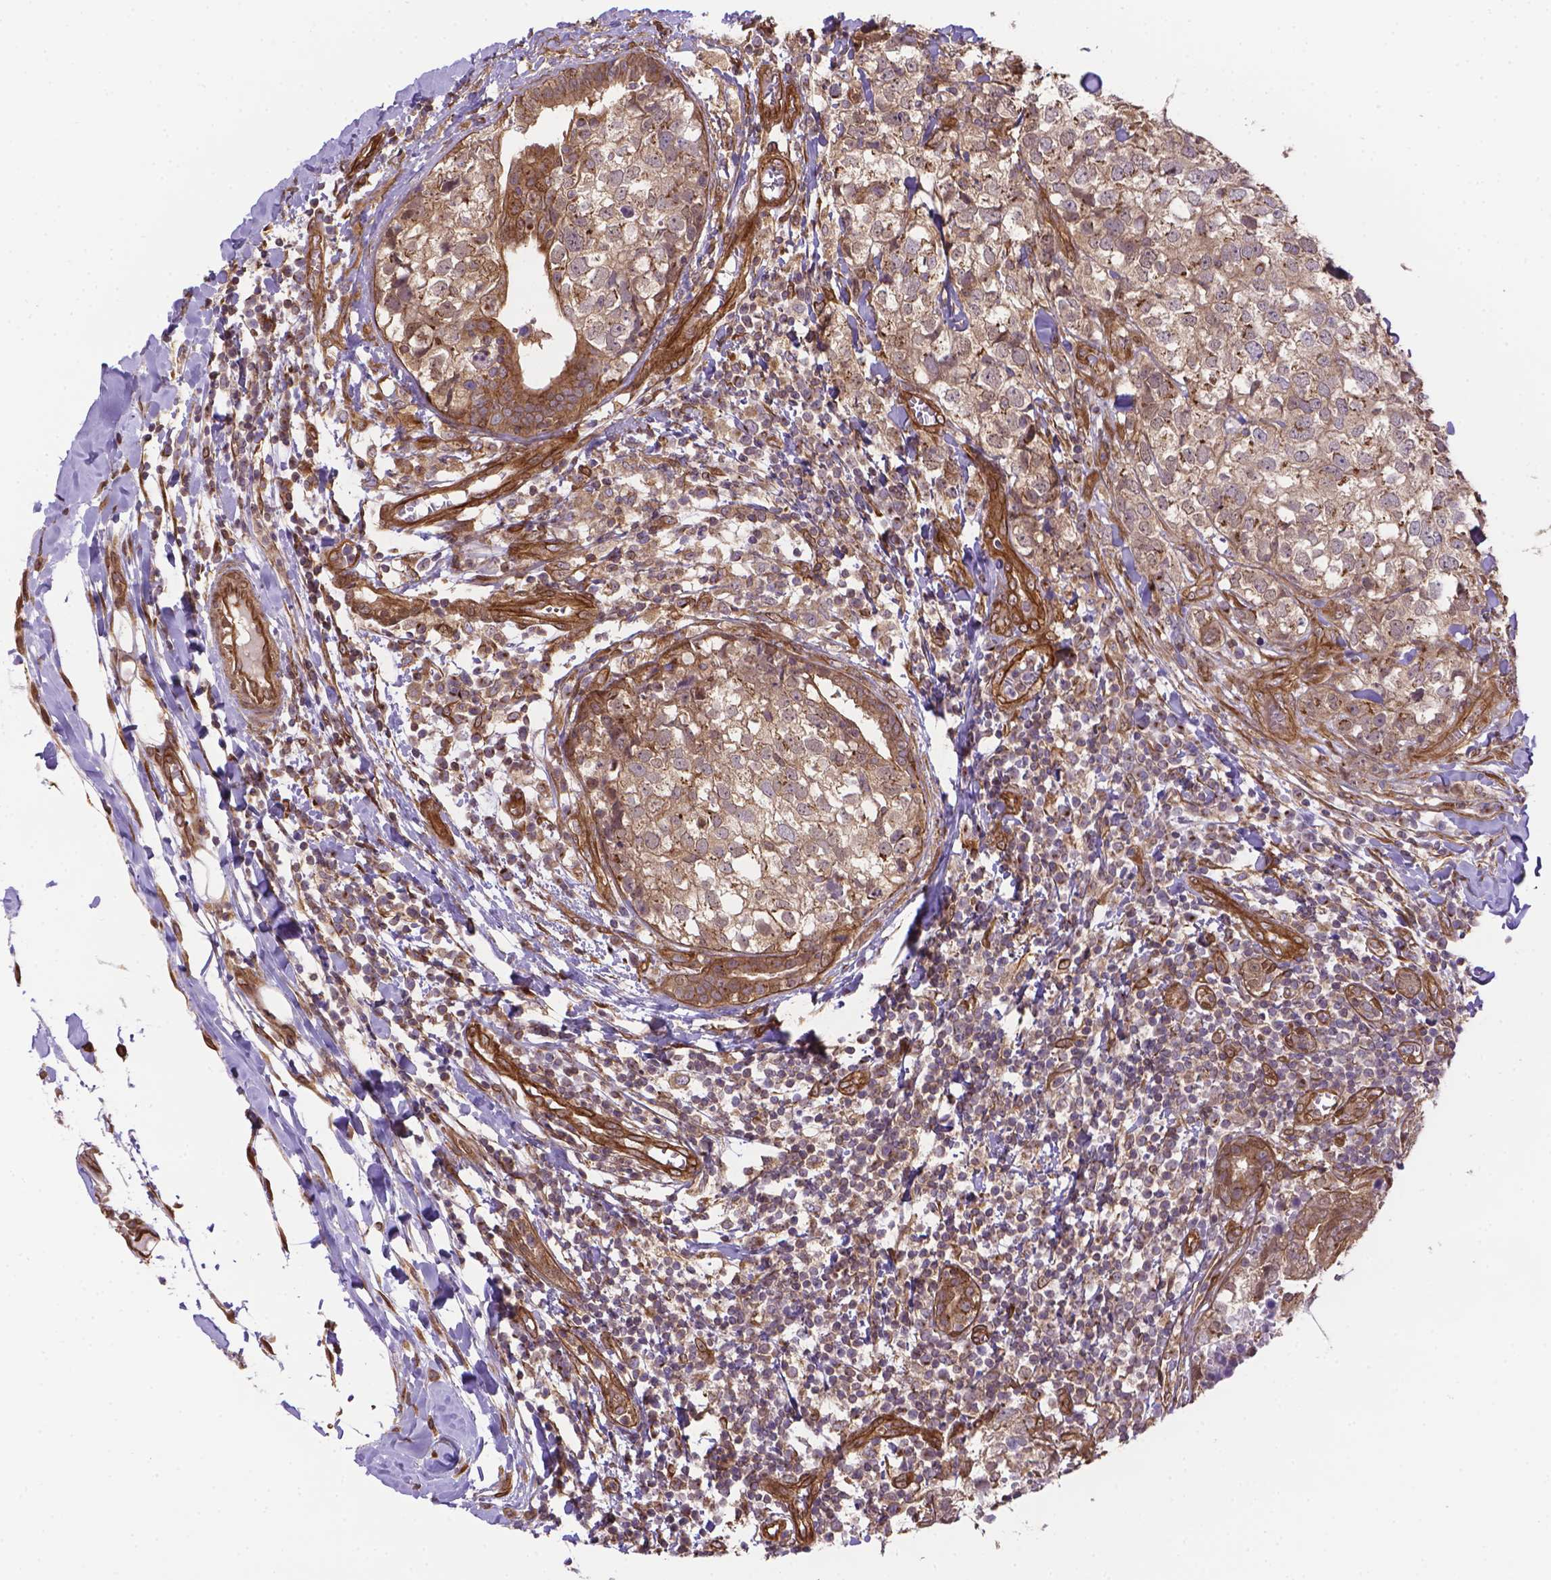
{"staining": {"intensity": "weak", "quantity": "25%-75%", "location": "cytoplasmic/membranous"}, "tissue": "breast cancer", "cell_type": "Tumor cells", "image_type": "cancer", "snomed": [{"axis": "morphology", "description": "Duct carcinoma"}, {"axis": "topography", "description": "Breast"}], "caption": "Immunohistochemical staining of breast cancer exhibits low levels of weak cytoplasmic/membranous protein positivity in about 25%-75% of tumor cells. Ihc stains the protein of interest in brown and the nuclei are stained blue.", "gene": "YAP1", "patient": {"sex": "female", "age": 30}}